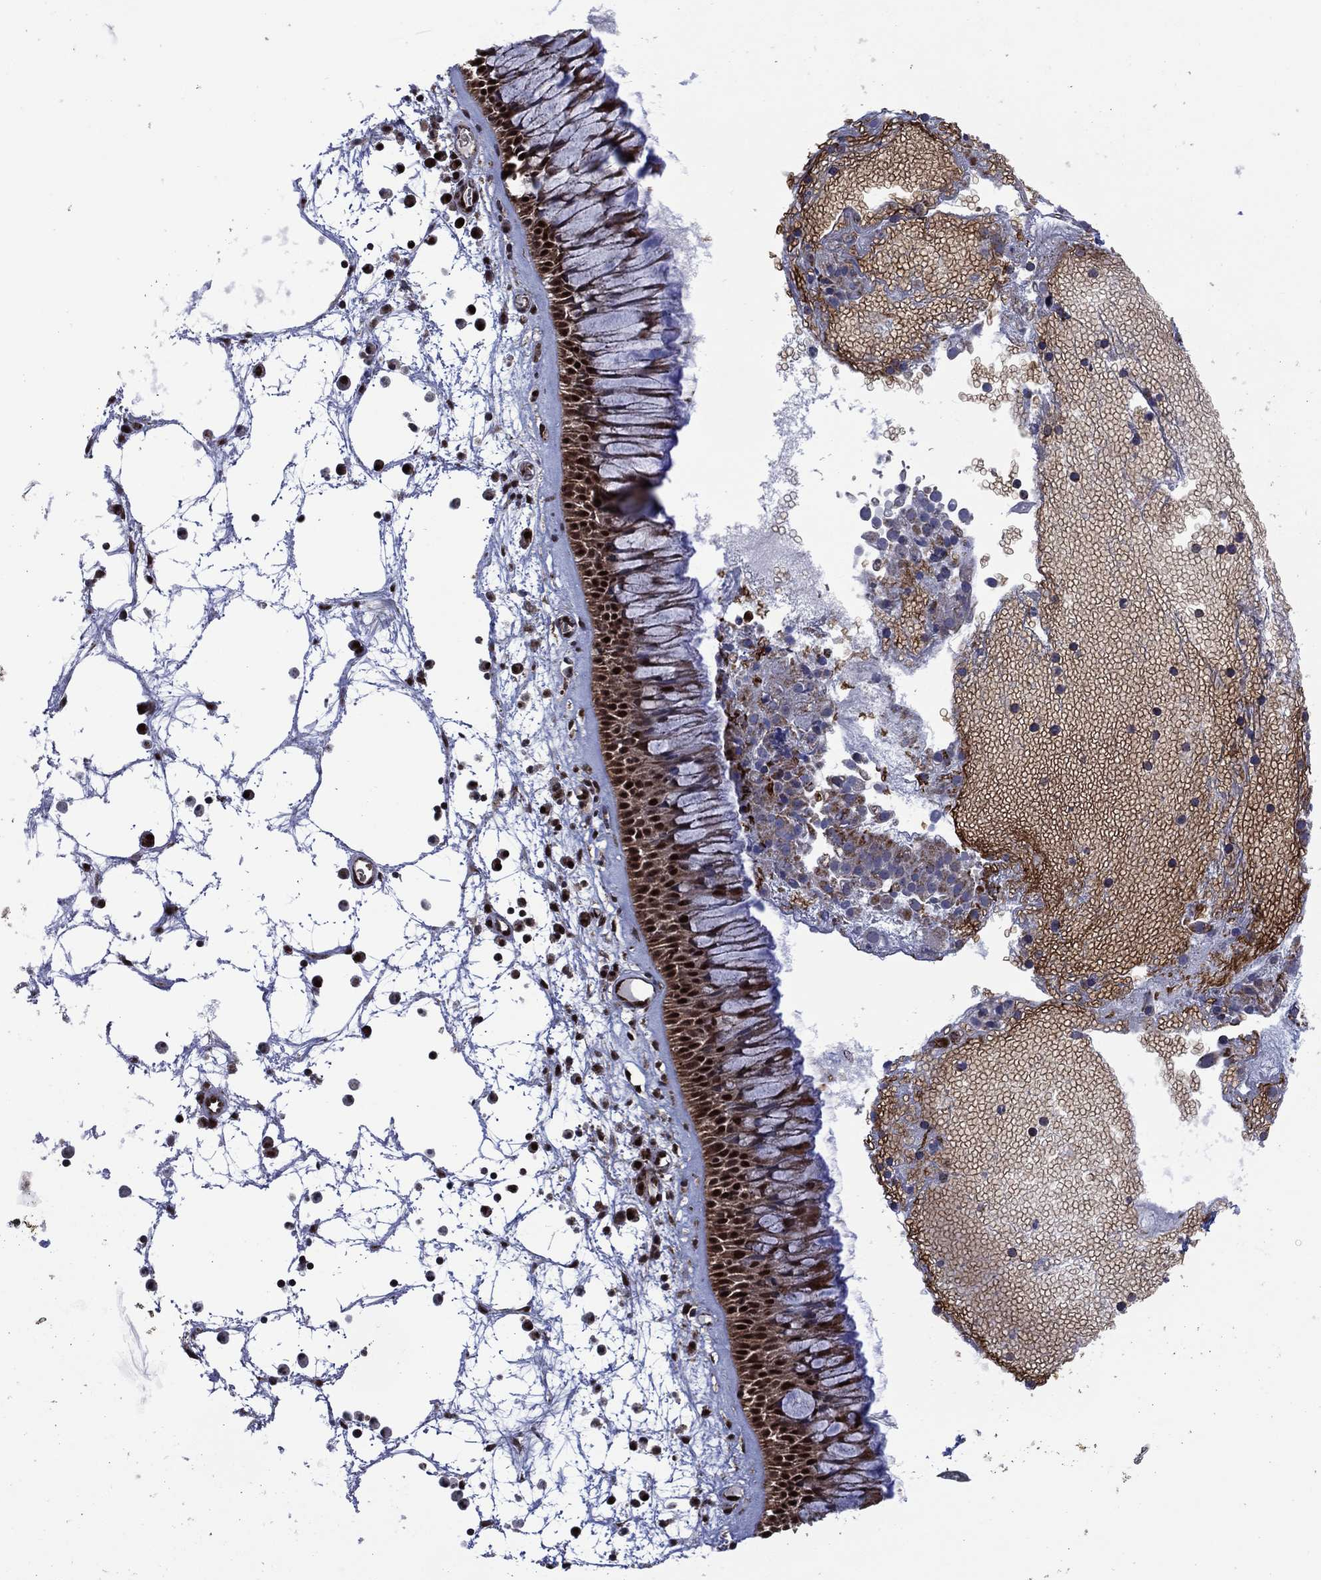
{"staining": {"intensity": "moderate", "quantity": "25%-75%", "location": "nuclear"}, "tissue": "nasopharynx", "cell_type": "Respiratory epithelial cells", "image_type": "normal", "snomed": [{"axis": "morphology", "description": "Normal tissue, NOS"}, {"axis": "topography", "description": "Nasopharynx"}], "caption": "DAB (3,3'-diaminobenzidine) immunohistochemical staining of normal human nasopharynx exhibits moderate nuclear protein positivity in approximately 25%-75% of respiratory epithelial cells. Ihc stains the protein of interest in brown and the nuclei are stained blue.", "gene": "HTD2", "patient": {"sex": "male", "age": 69}}